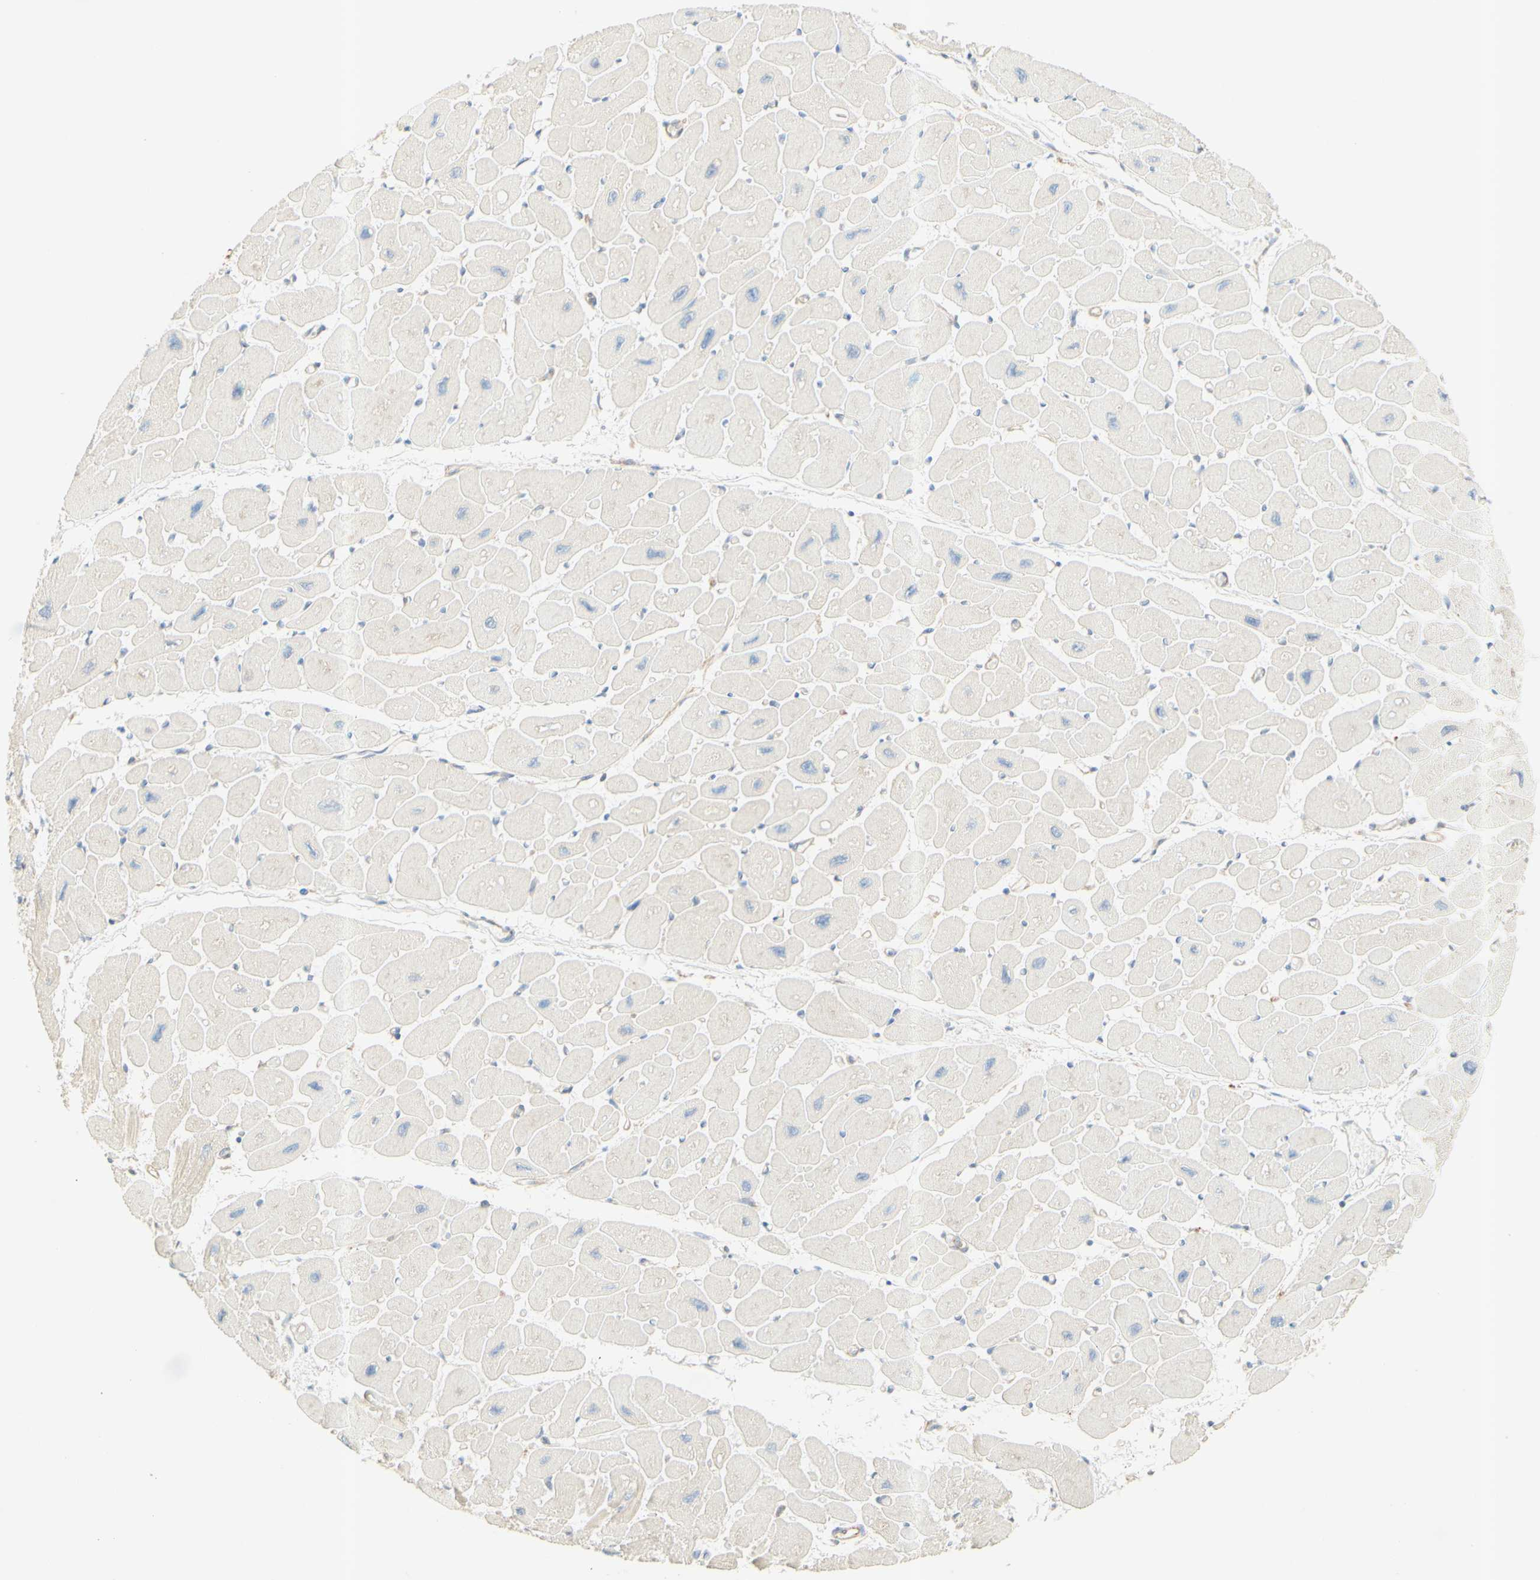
{"staining": {"intensity": "weak", "quantity": "25%-75%", "location": "cytoplasmic/membranous"}, "tissue": "heart muscle", "cell_type": "Cardiomyocytes", "image_type": "normal", "snomed": [{"axis": "morphology", "description": "Normal tissue, NOS"}, {"axis": "topography", "description": "Heart"}], "caption": "Weak cytoplasmic/membranous protein positivity is seen in approximately 25%-75% of cardiomyocytes in heart muscle. The staining is performed using DAB (3,3'-diaminobenzidine) brown chromogen to label protein expression. The nuclei are counter-stained blue using hematoxylin.", "gene": "IKBKG", "patient": {"sex": "female", "age": 54}}